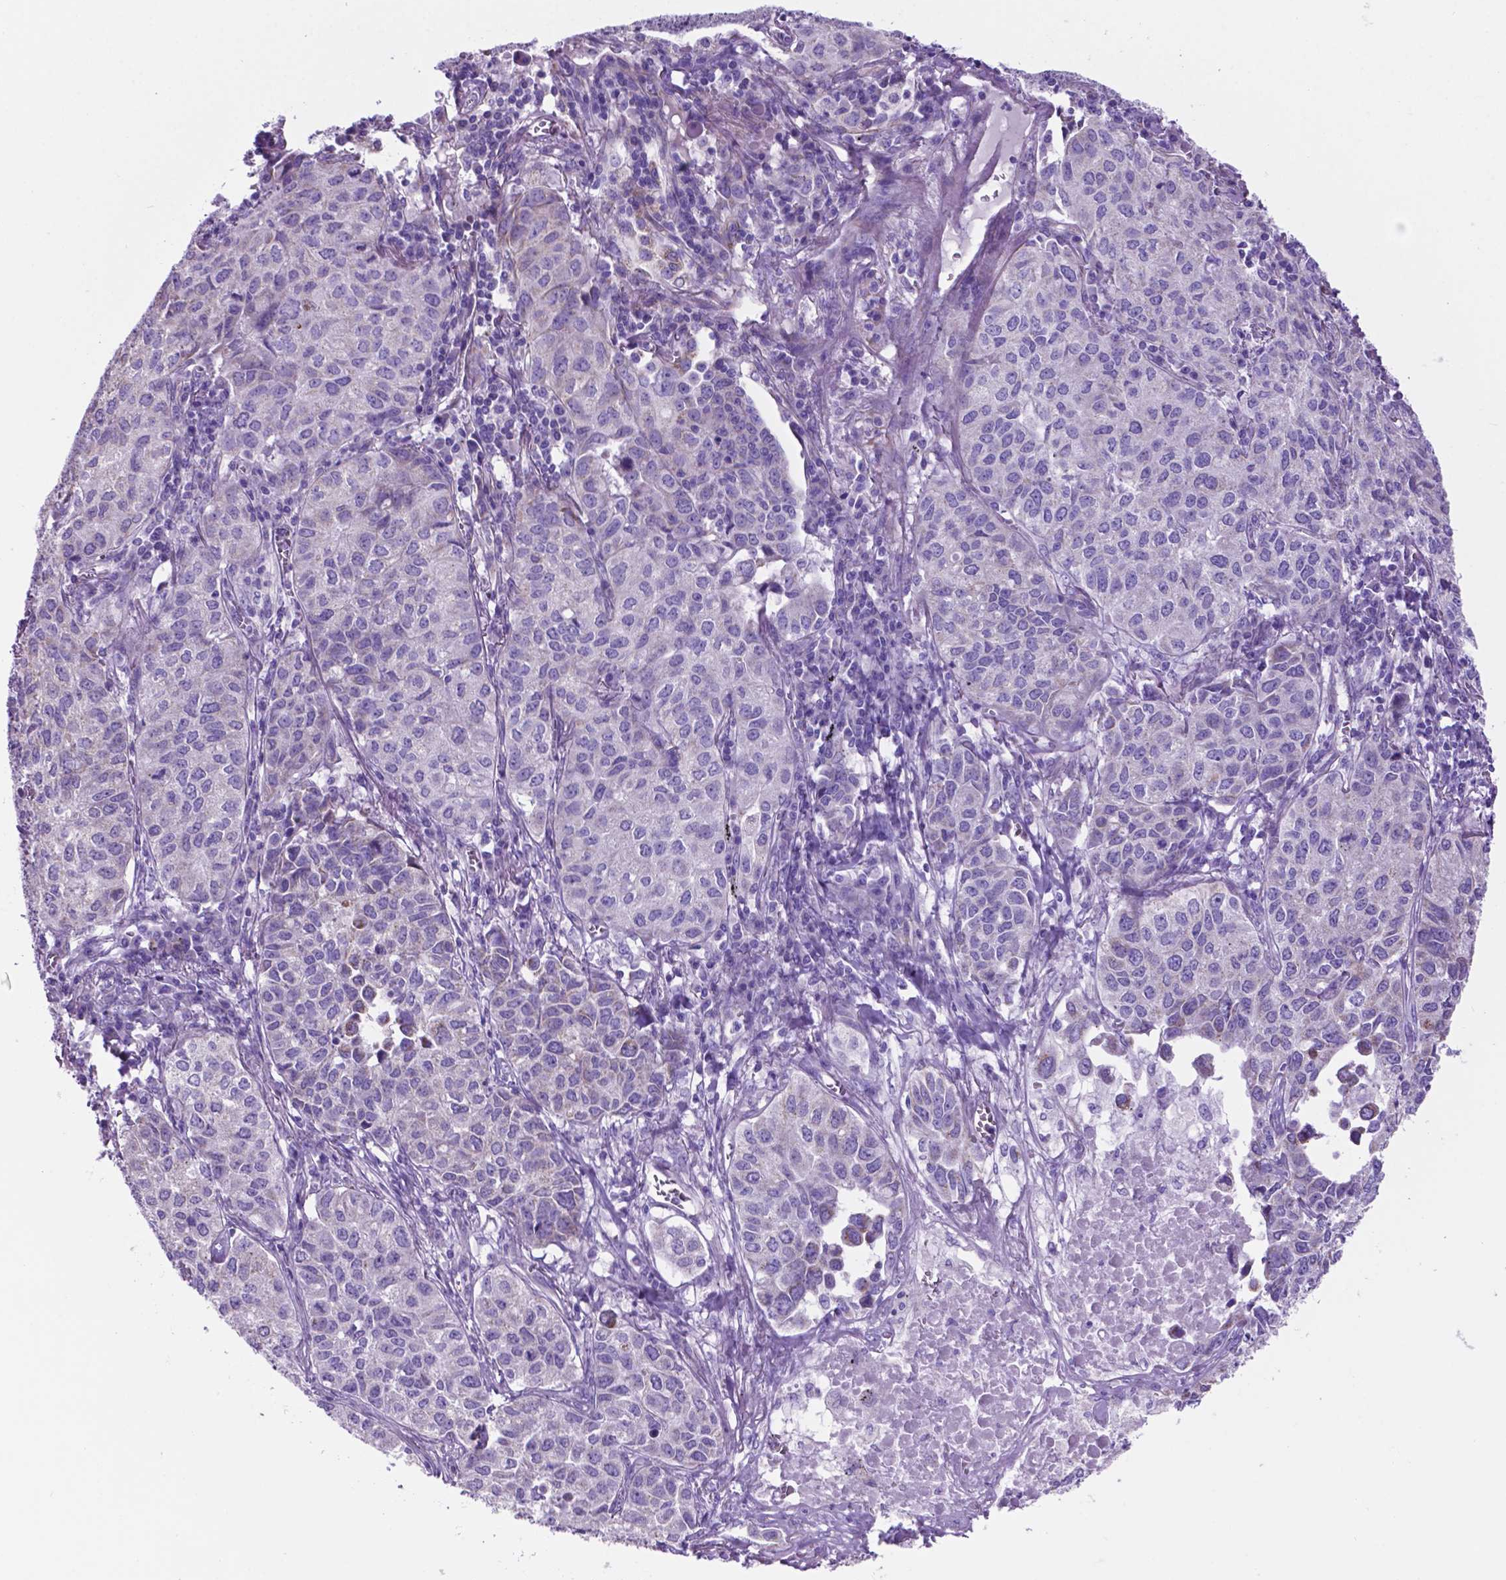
{"staining": {"intensity": "negative", "quantity": "none", "location": "none"}, "tissue": "lung cancer", "cell_type": "Tumor cells", "image_type": "cancer", "snomed": [{"axis": "morphology", "description": "Adenocarcinoma, NOS"}, {"axis": "topography", "description": "Lung"}], "caption": "Tumor cells are negative for protein expression in human lung adenocarcinoma. (Stains: DAB (3,3'-diaminobenzidine) immunohistochemistry with hematoxylin counter stain, Microscopy: brightfield microscopy at high magnification).", "gene": "TMEM121B", "patient": {"sex": "female", "age": 50}}